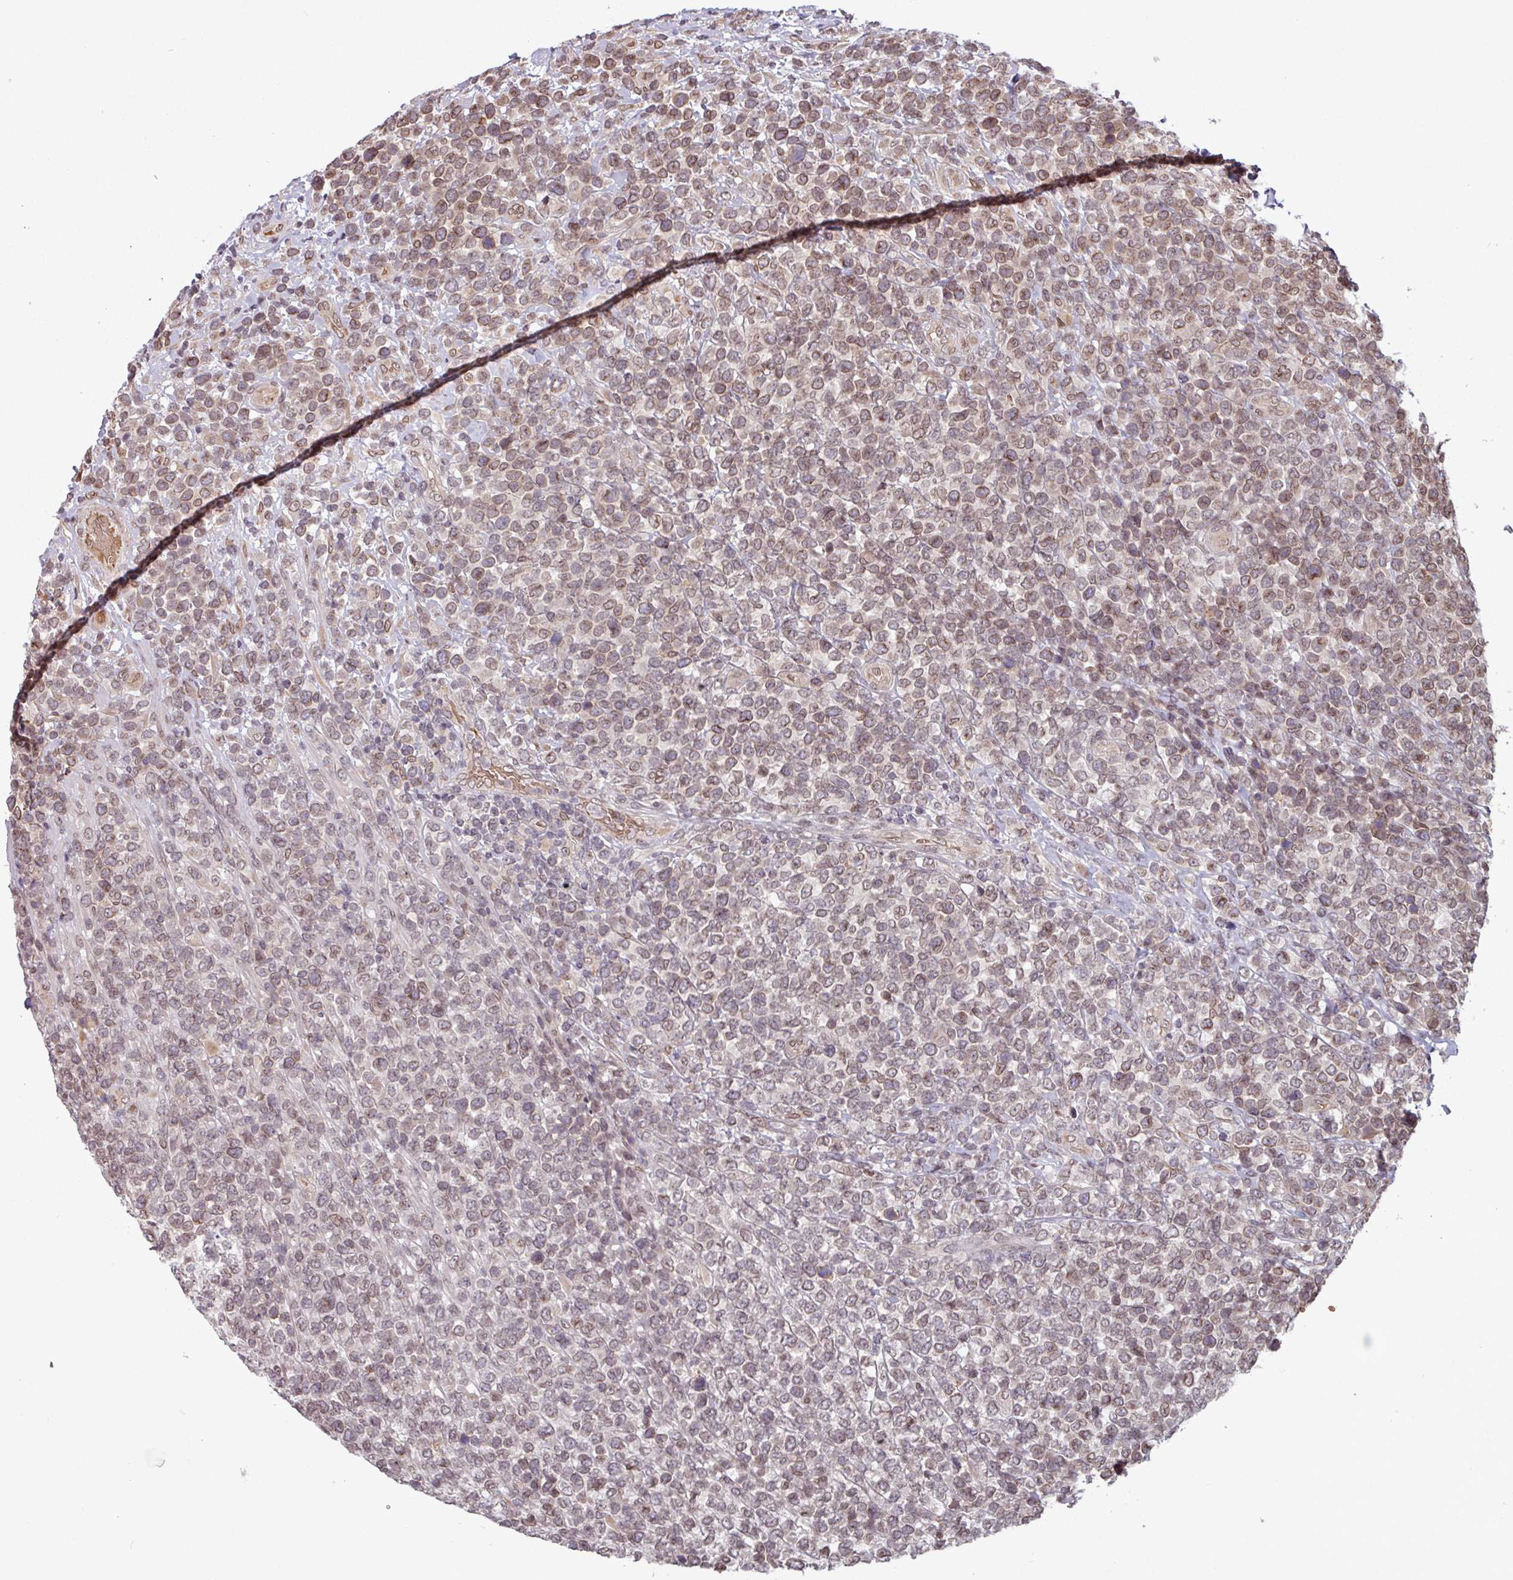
{"staining": {"intensity": "weak", "quantity": "25%-75%", "location": "cytoplasmic/membranous,nuclear"}, "tissue": "lymphoma", "cell_type": "Tumor cells", "image_type": "cancer", "snomed": [{"axis": "morphology", "description": "Malignant lymphoma, non-Hodgkin's type, High grade"}, {"axis": "topography", "description": "Soft tissue"}], "caption": "Lymphoma was stained to show a protein in brown. There is low levels of weak cytoplasmic/membranous and nuclear positivity in about 25%-75% of tumor cells. The protein is stained brown, and the nuclei are stained in blue (DAB (3,3'-diaminobenzidine) IHC with brightfield microscopy, high magnification).", "gene": "RBM4B", "patient": {"sex": "female", "age": 56}}